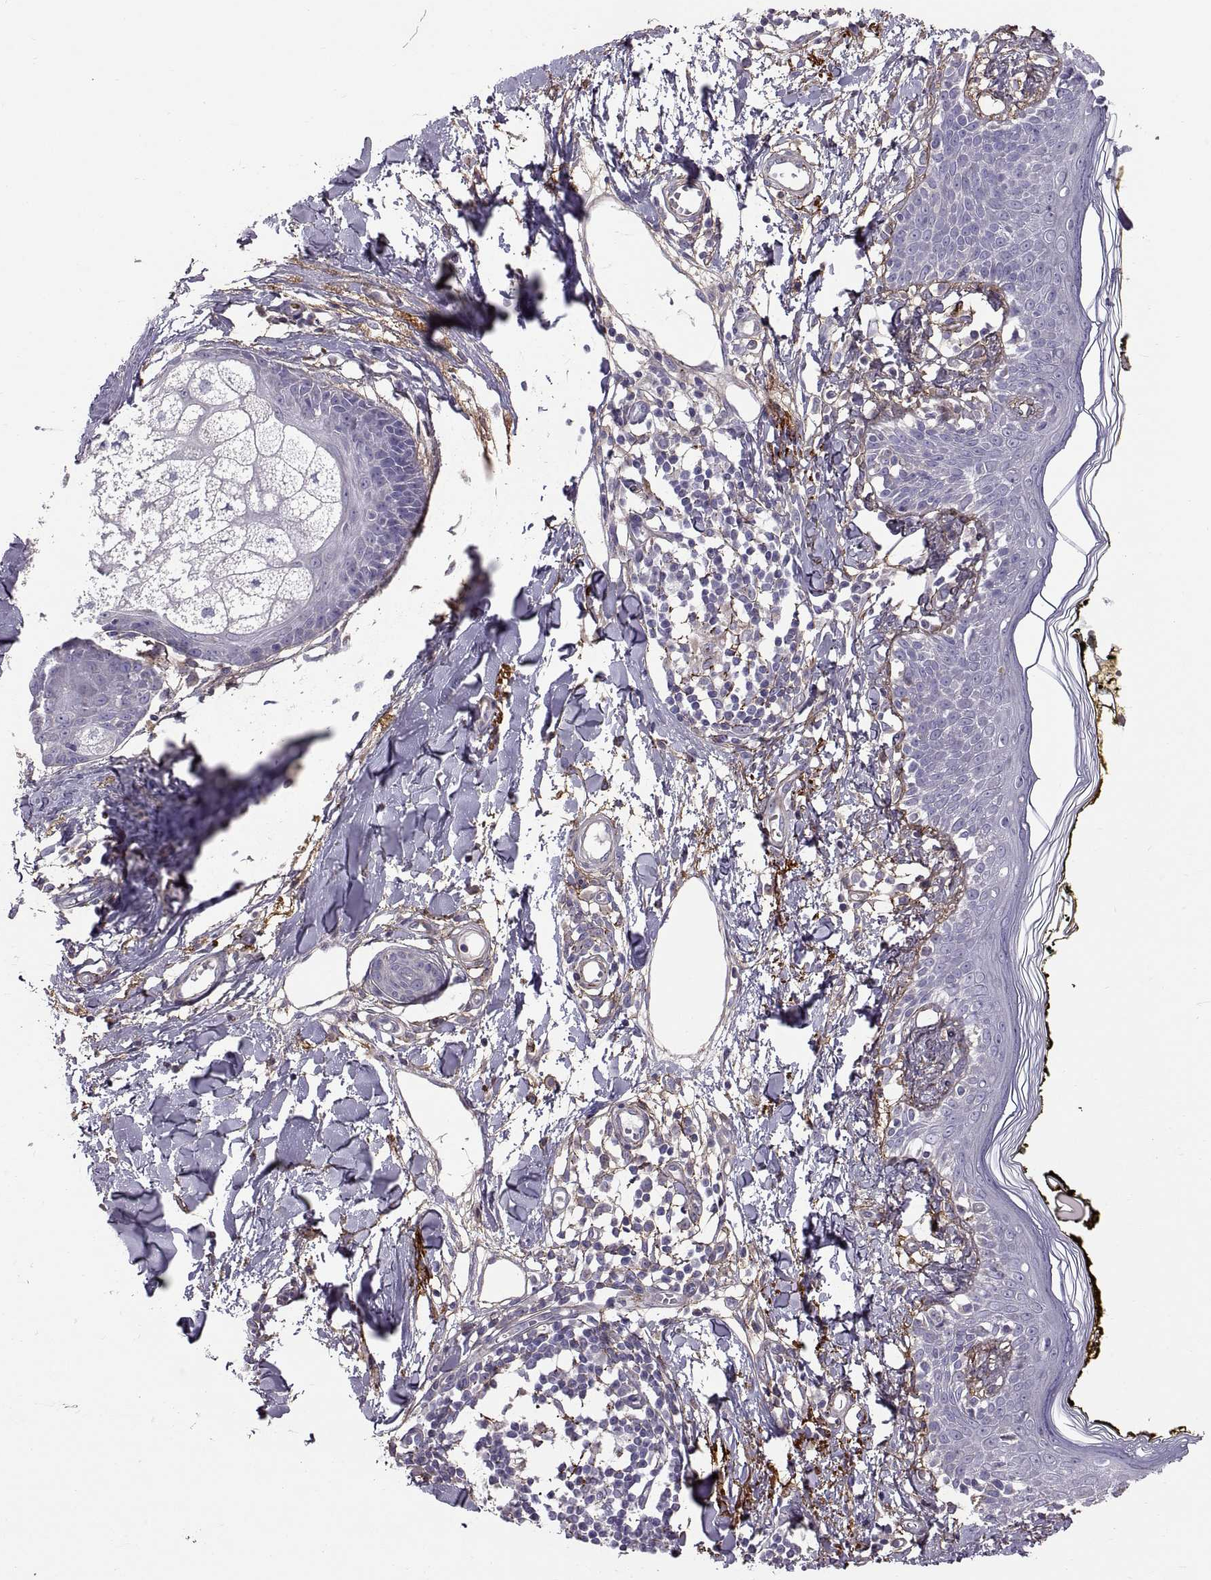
{"staining": {"intensity": "negative", "quantity": "none", "location": "none"}, "tissue": "skin", "cell_type": "Fibroblasts", "image_type": "normal", "snomed": [{"axis": "morphology", "description": "Normal tissue, NOS"}, {"axis": "topography", "description": "Skin"}], "caption": "IHC micrograph of benign skin: human skin stained with DAB (3,3'-diaminobenzidine) displays no significant protein positivity in fibroblasts.", "gene": "EMILIN2", "patient": {"sex": "male", "age": 76}}